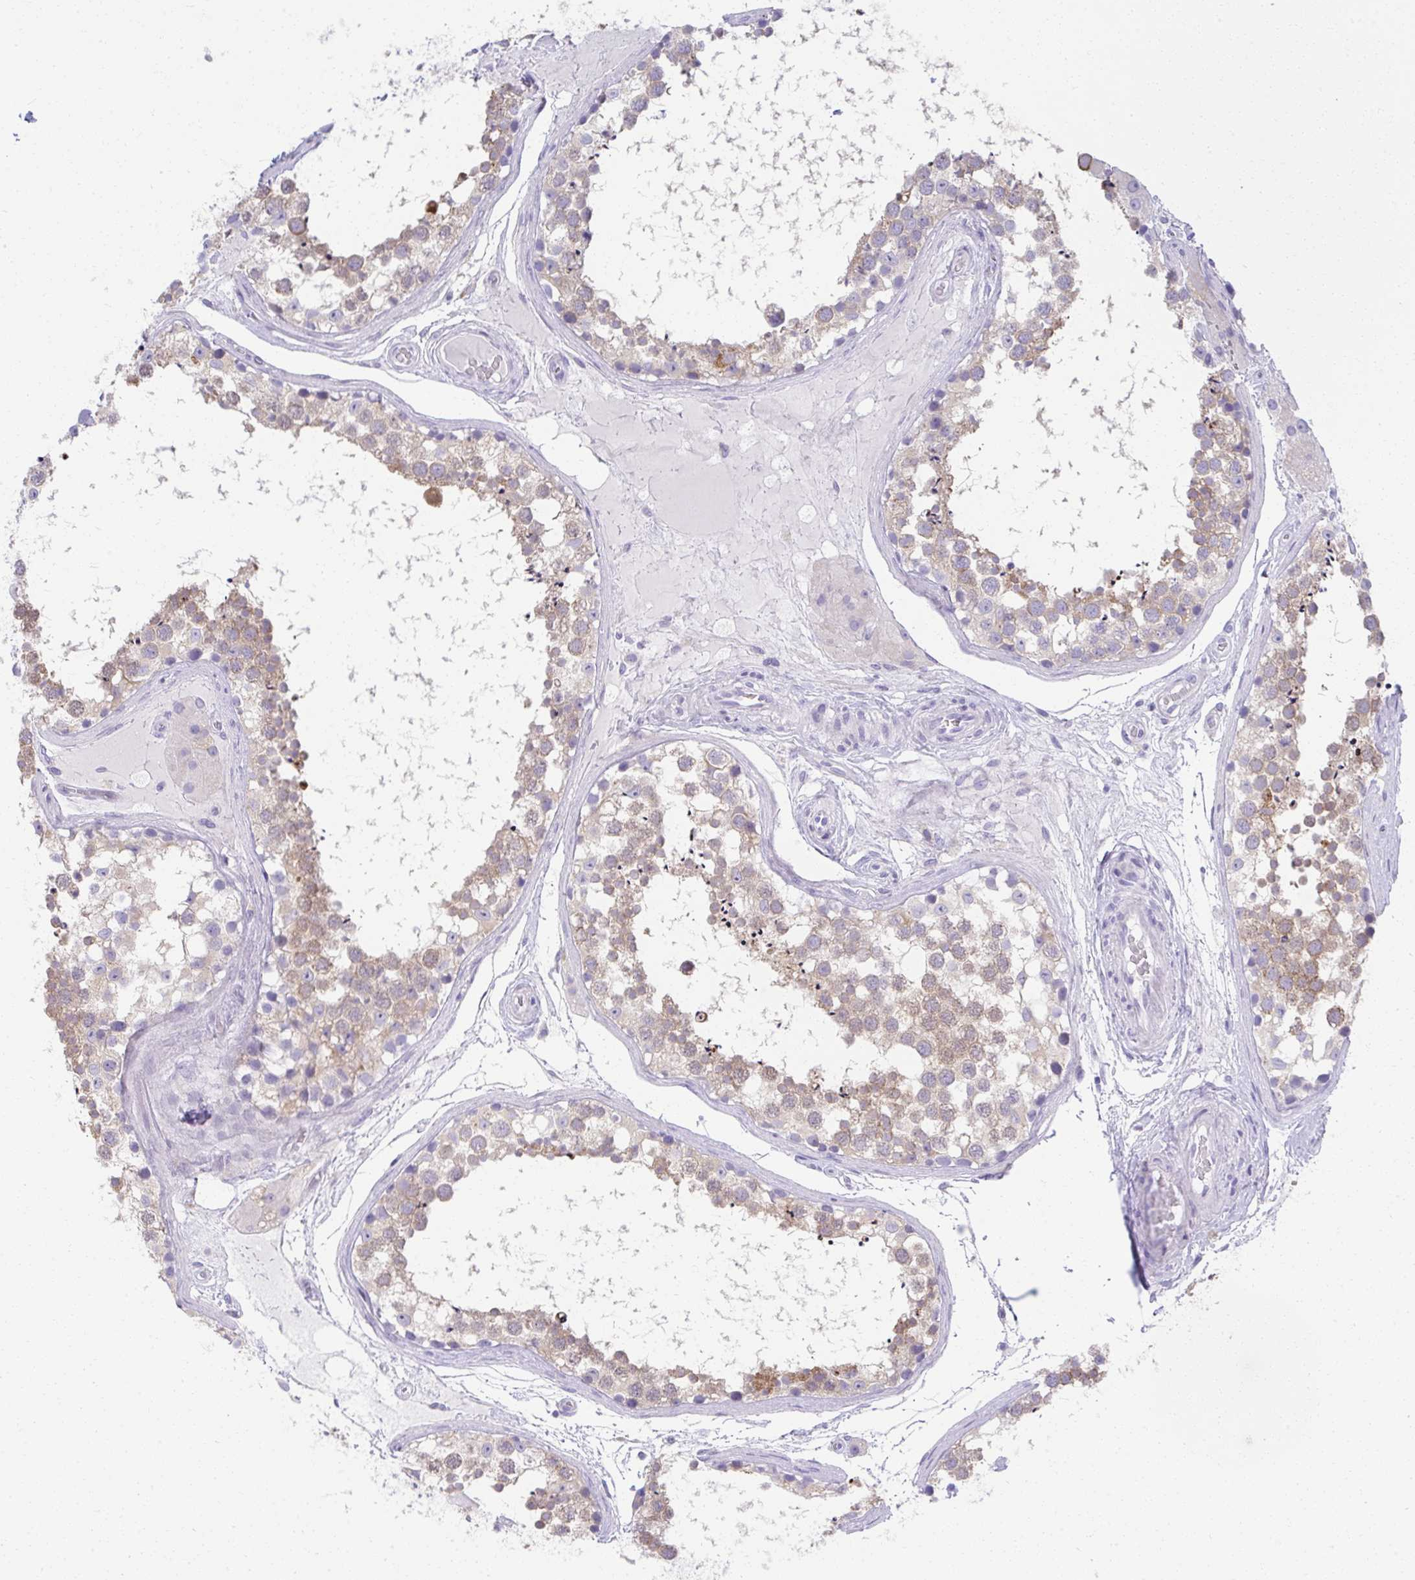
{"staining": {"intensity": "weak", "quantity": ">75%", "location": "cytoplasmic/membranous"}, "tissue": "testis", "cell_type": "Cells in seminiferous ducts", "image_type": "normal", "snomed": [{"axis": "morphology", "description": "Normal tissue, NOS"}, {"axis": "morphology", "description": "Seminoma, NOS"}, {"axis": "topography", "description": "Testis"}], "caption": "Brown immunohistochemical staining in normal testis exhibits weak cytoplasmic/membranous positivity in approximately >75% of cells in seminiferous ducts.", "gene": "FASLG", "patient": {"sex": "male", "age": 65}}